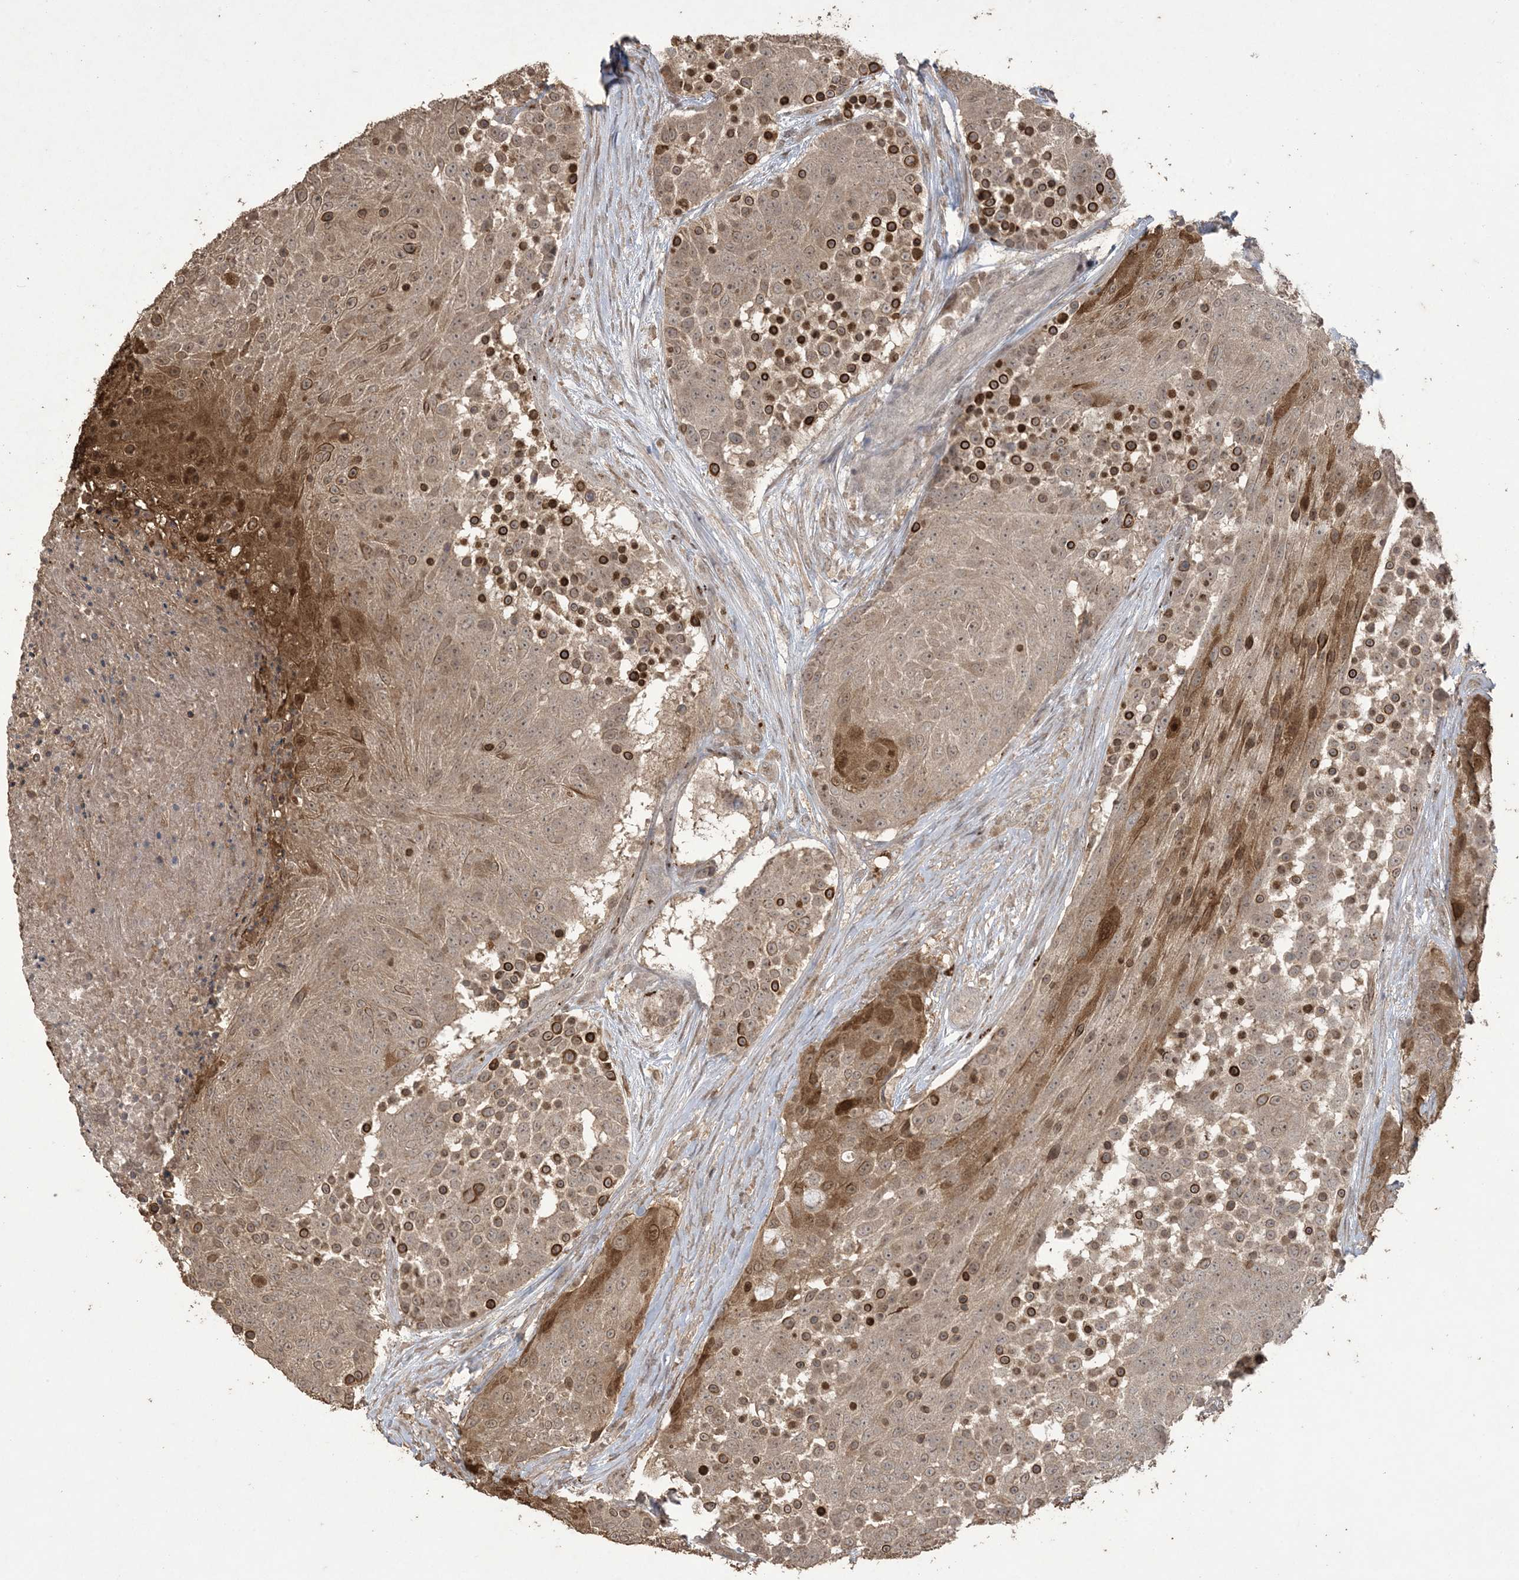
{"staining": {"intensity": "moderate", "quantity": "<25%", "location": "cytoplasmic/membranous,nuclear"}, "tissue": "urothelial cancer", "cell_type": "Tumor cells", "image_type": "cancer", "snomed": [{"axis": "morphology", "description": "Urothelial carcinoma, High grade"}, {"axis": "topography", "description": "Urinary bladder"}], "caption": "Protein expression analysis of human high-grade urothelial carcinoma reveals moderate cytoplasmic/membranous and nuclear staining in approximately <25% of tumor cells.", "gene": "EFCAB8", "patient": {"sex": "female", "age": 63}}